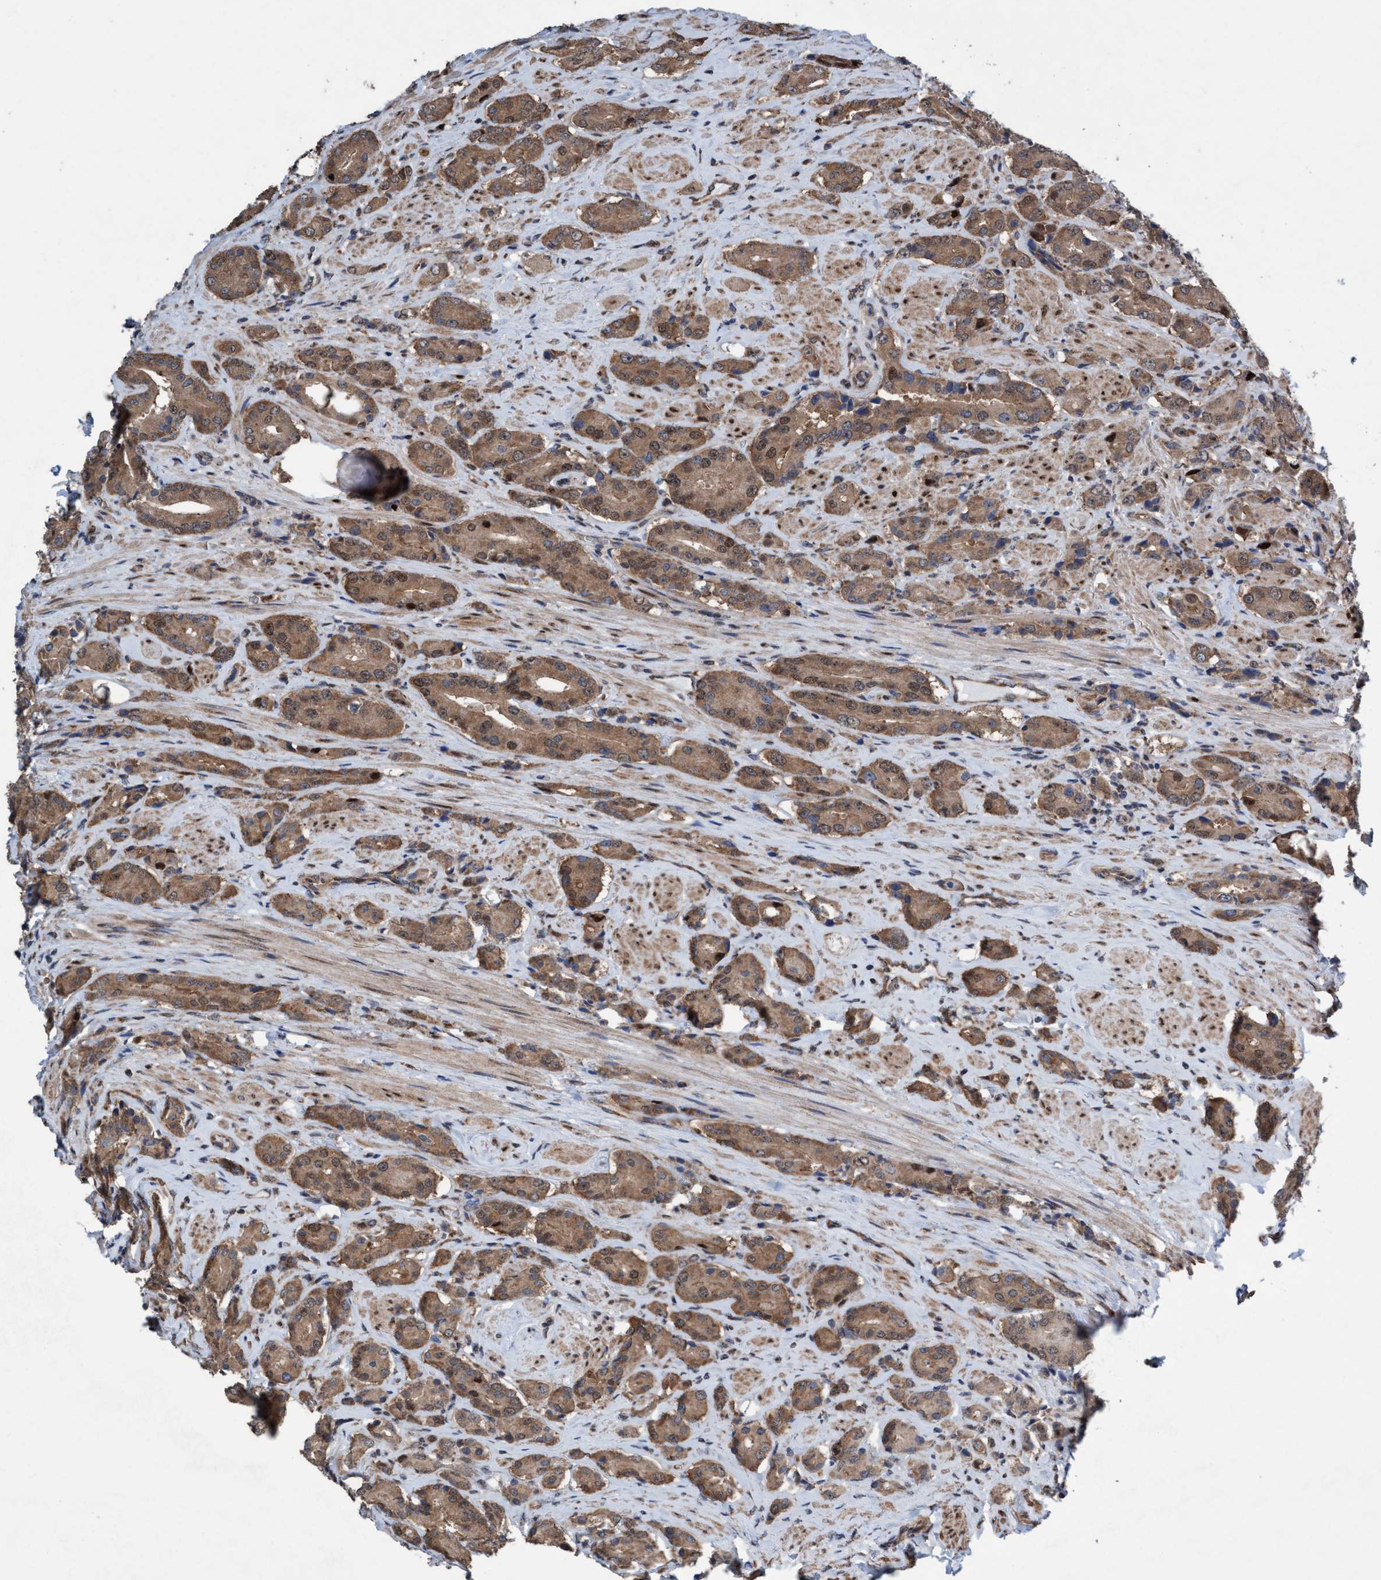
{"staining": {"intensity": "moderate", "quantity": ">75%", "location": "cytoplasmic/membranous"}, "tissue": "prostate cancer", "cell_type": "Tumor cells", "image_type": "cancer", "snomed": [{"axis": "morphology", "description": "Adenocarcinoma, High grade"}, {"axis": "topography", "description": "Prostate"}], "caption": "A photomicrograph of prostate cancer (high-grade adenocarcinoma) stained for a protein exhibits moderate cytoplasmic/membranous brown staining in tumor cells.", "gene": "METAP2", "patient": {"sex": "male", "age": 71}}